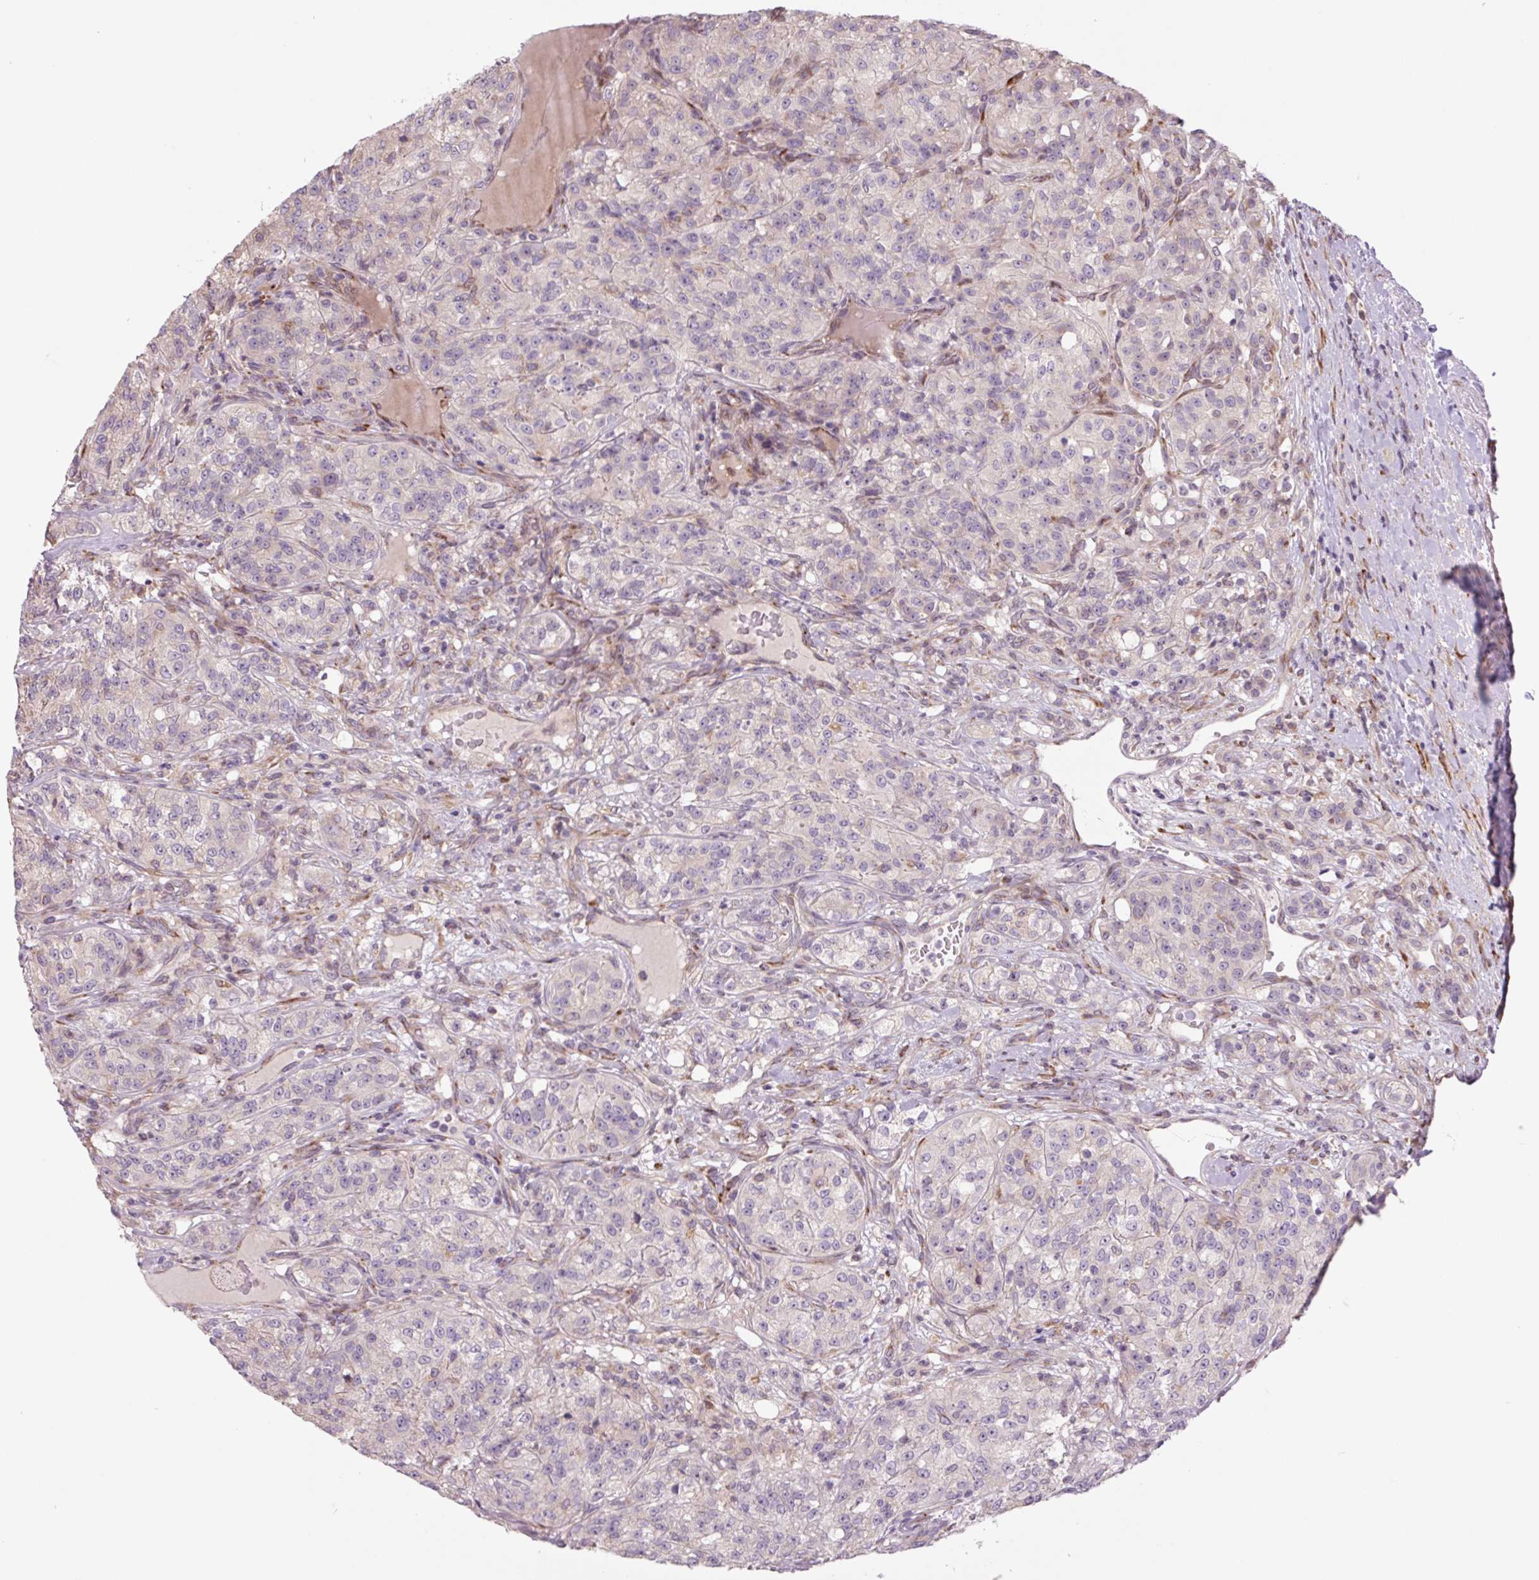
{"staining": {"intensity": "negative", "quantity": "none", "location": "none"}, "tissue": "renal cancer", "cell_type": "Tumor cells", "image_type": "cancer", "snomed": [{"axis": "morphology", "description": "Adenocarcinoma, NOS"}, {"axis": "topography", "description": "Kidney"}], "caption": "Tumor cells are negative for brown protein staining in renal adenocarcinoma.", "gene": "PLA2G4A", "patient": {"sex": "female", "age": 63}}